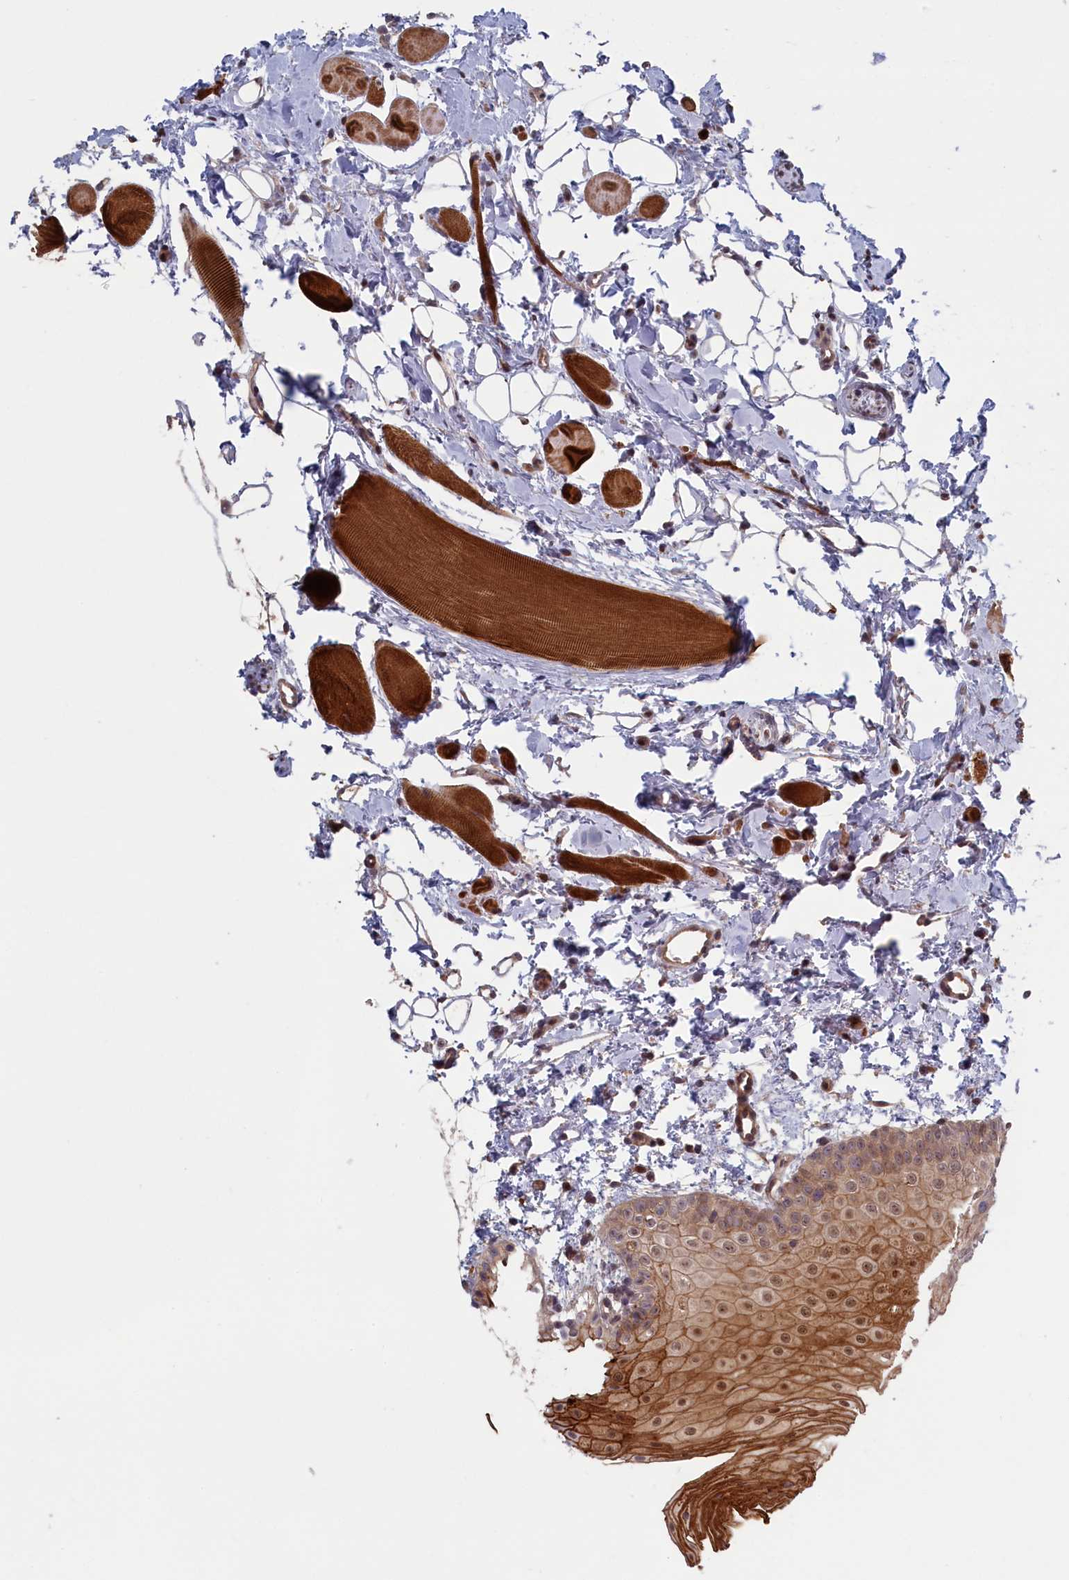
{"staining": {"intensity": "strong", "quantity": "25%-75%", "location": "cytoplasmic/membranous,nuclear"}, "tissue": "oral mucosa", "cell_type": "Squamous epithelial cells", "image_type": "normal", "snomed": [{"axis": "morphology", "description": "Normal tissue, NOS"}, {"axis": "topography", "description": "Oral tissue"}], "caption": "Immunohistochemical staining of benign human oral mucosa exhibits 25%-75% levels of strong cytoplasmic/membranous,nuclear protein positivity in approximately 25%-75% of squamous epithelial cells. (Brightfield microscopy of DAB IHC at high magnification).", "gene": "LSG1", "patient": {"sex": "male", "age": 28}}